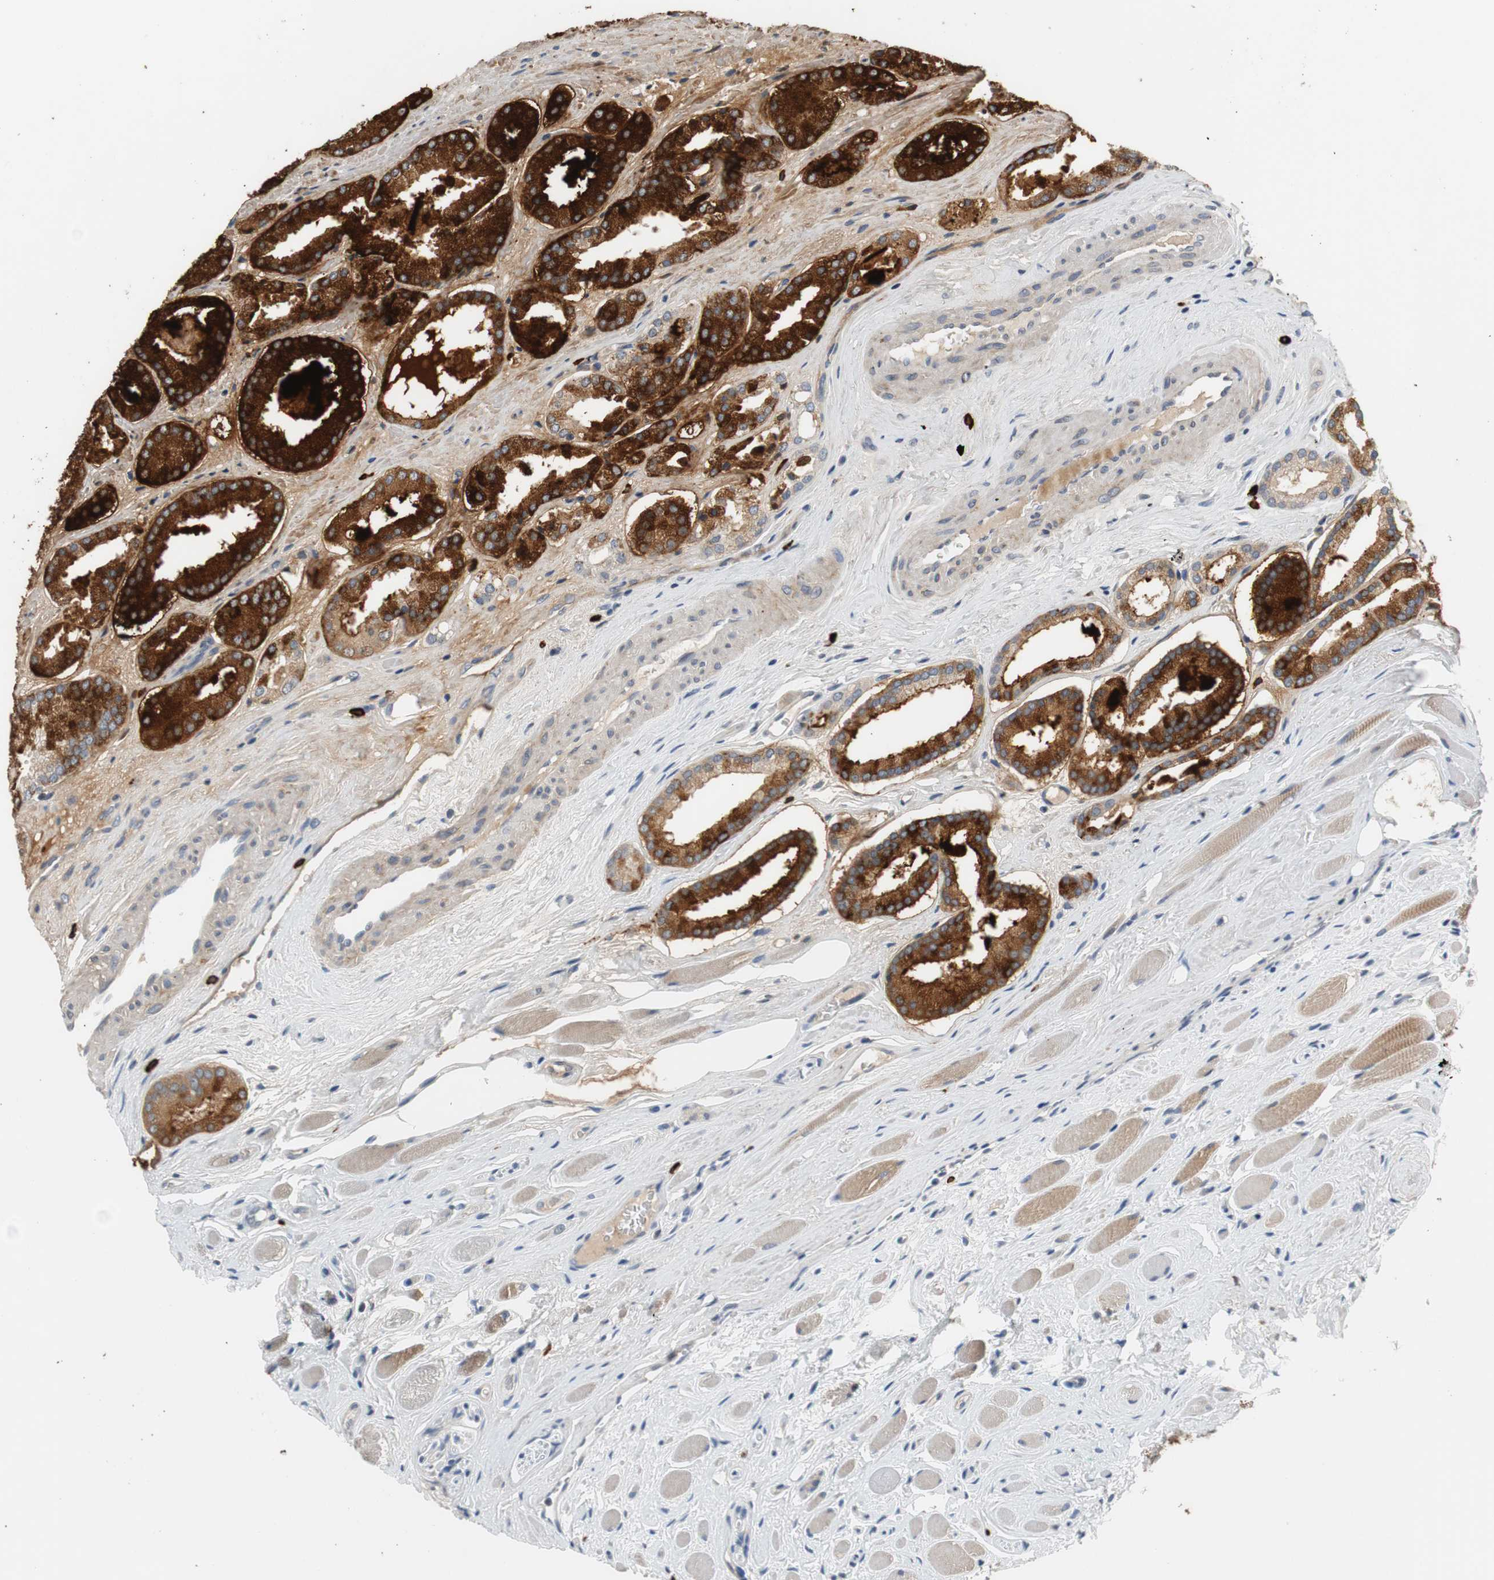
{"staining": {"intensity": "strong", "quantity": "25%-75%", "location": "cytoplasmic/membranous"}, "tissue": "prostate cancer", "cell_type": "Tumor cells", "image_type": "cancer", "snomed": [{"axis": "morphology", "description": "Adenocarcinoma, Low grade"}, {"axis": "topography", "description": "Prostate"}], "caption": "Immunohistochemical staining of human prostate cancer reveals high levels of strong cytoplasmic/membranous protein staining in approximately 25%-75% of tumor cells.", "gene": "COL12A1", "patient": {"sex": "male", "age": 59}}